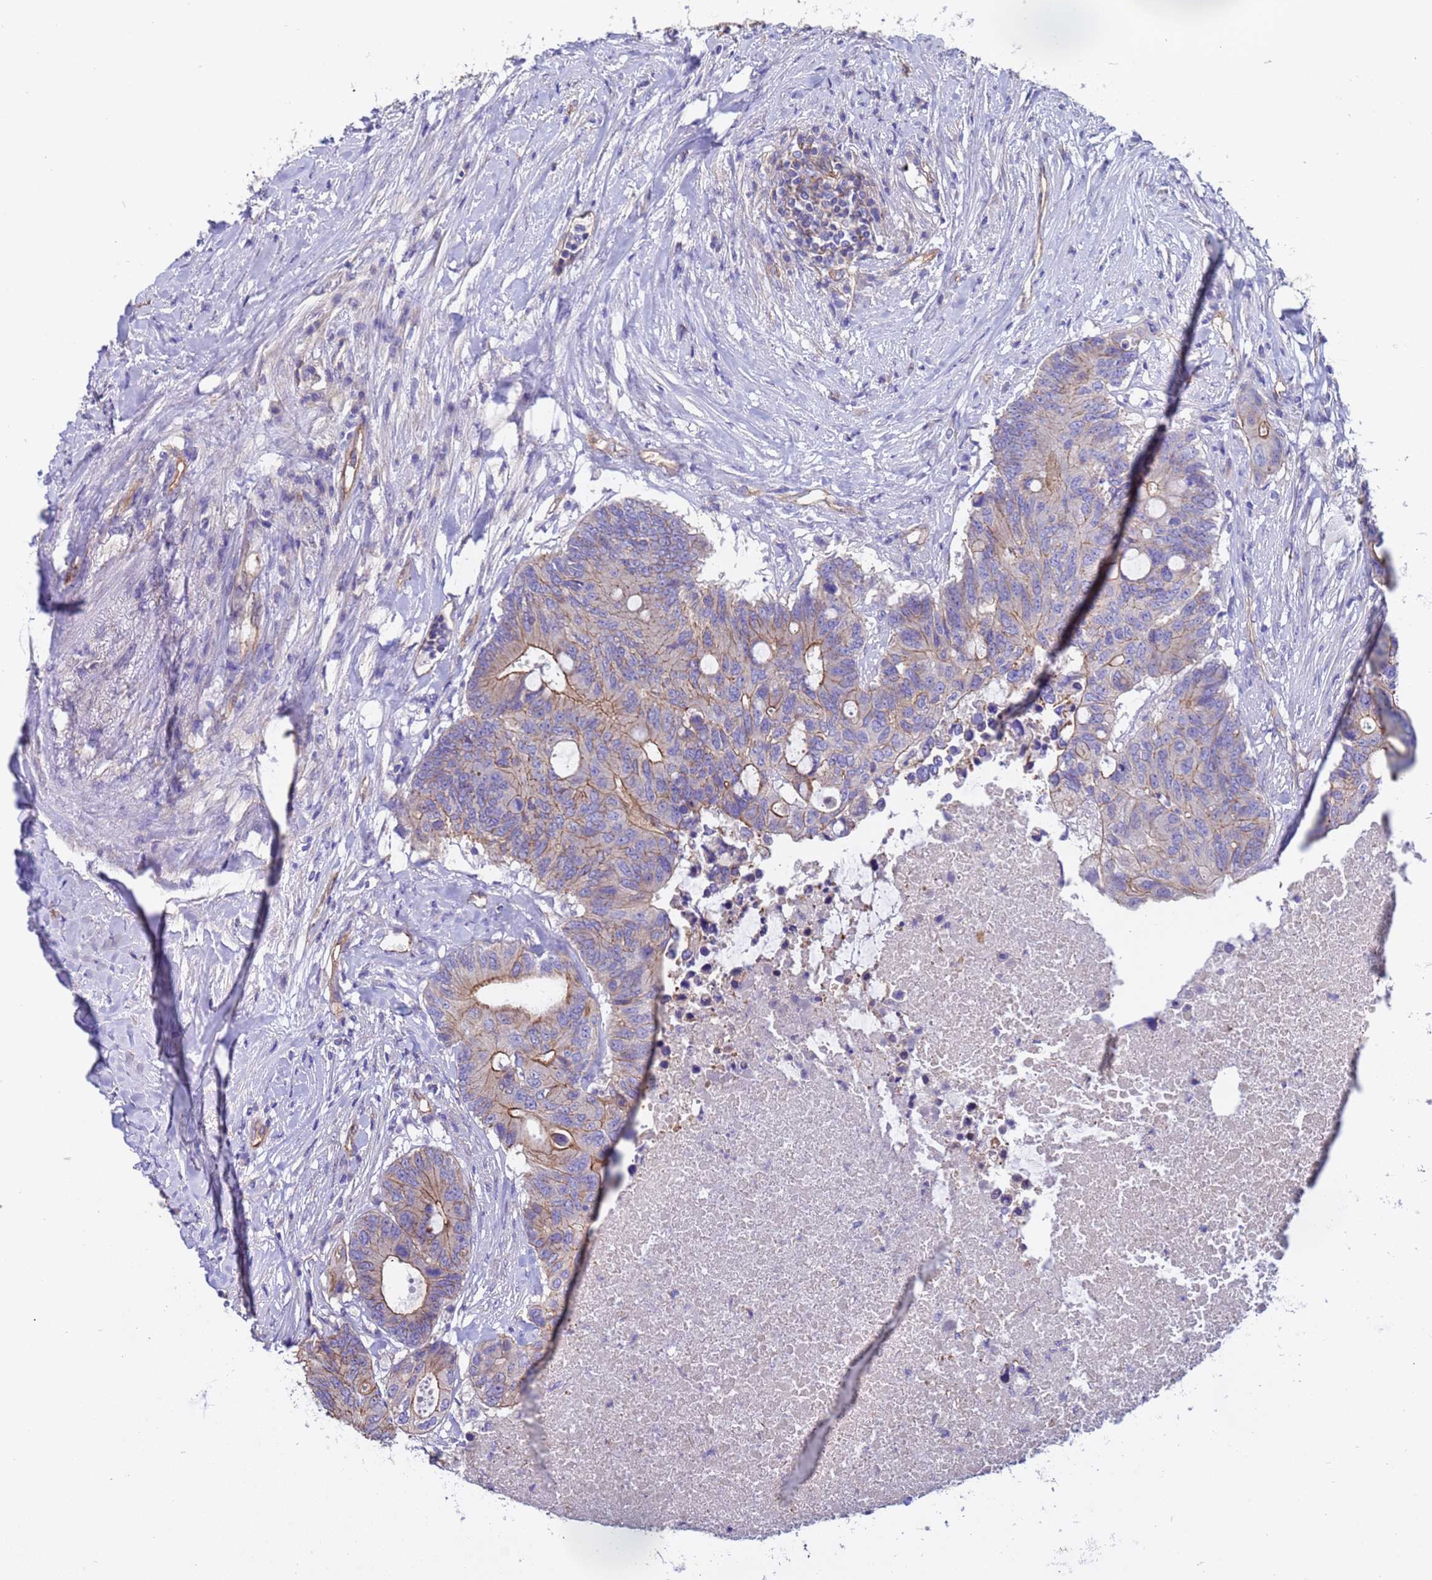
{"staining": {"intensity": "moderate", "quantity": "25%-75%", "location": "cytoplasmic/membranous"}, "tissue": "colorectal cancer", "cell_type": "Tumor cells", "image_type": "cancer", "snomed": [{"axis": "morphology", "description": "Adenocarcinoma, NOS"}, {"axis": "topography", "description": "Colon"}], "caption": "DAB (3,3'-diaminobenzidine) immunohistochemical staining of colorectal adenocarcinoma reveals moderate cytoplasmic/membranous protein staining in about 25%-75% of tumor cells. Immunohistochemistry (ihc) stains the protein in brown and the nuclei are stained blue.", "gene": "ZNF248", "patient": {"sex": "male", "age": 71}}